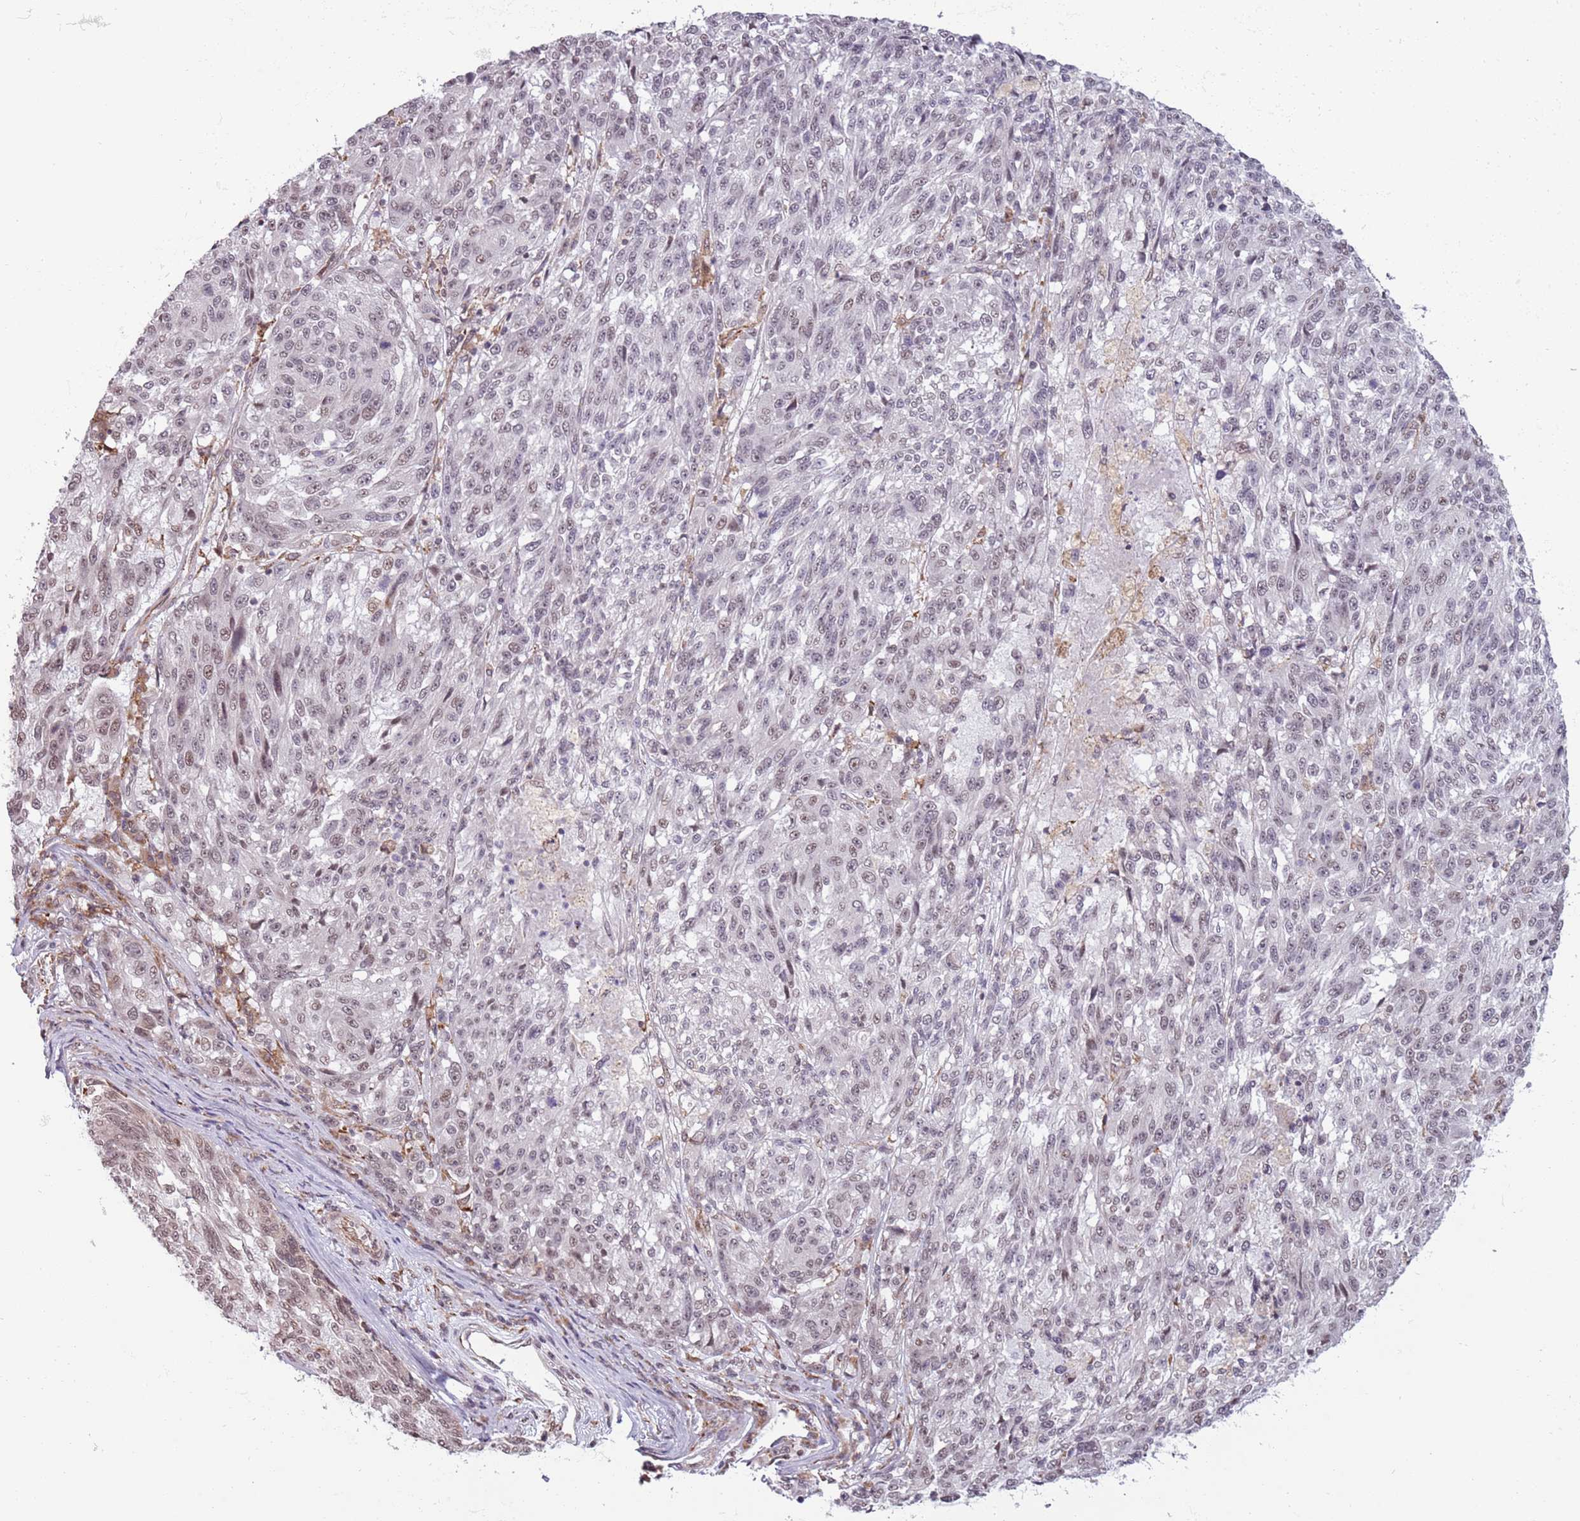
{"staining": {"intensity": "weak", "quantity": "25%-75%", "location": "nuclear"}, "tissue": "melanoma", "cell_type": "Tumor cells", "image_type": "cancer", "snomed": [{"axis": "morphology", "description": "Malignant melanoma, NOS"}, {"axis": "topography", "description": "Skin"}], "caption": "IHC of human malignant melanoma displays low levels of weak nuclear positivity in about 25%-75% of tumor cells. (Brightfield microscopy of DAB IHC at high magnification).", "gene": "BARD1", "patient": {"sex": "male", "age": 53}}